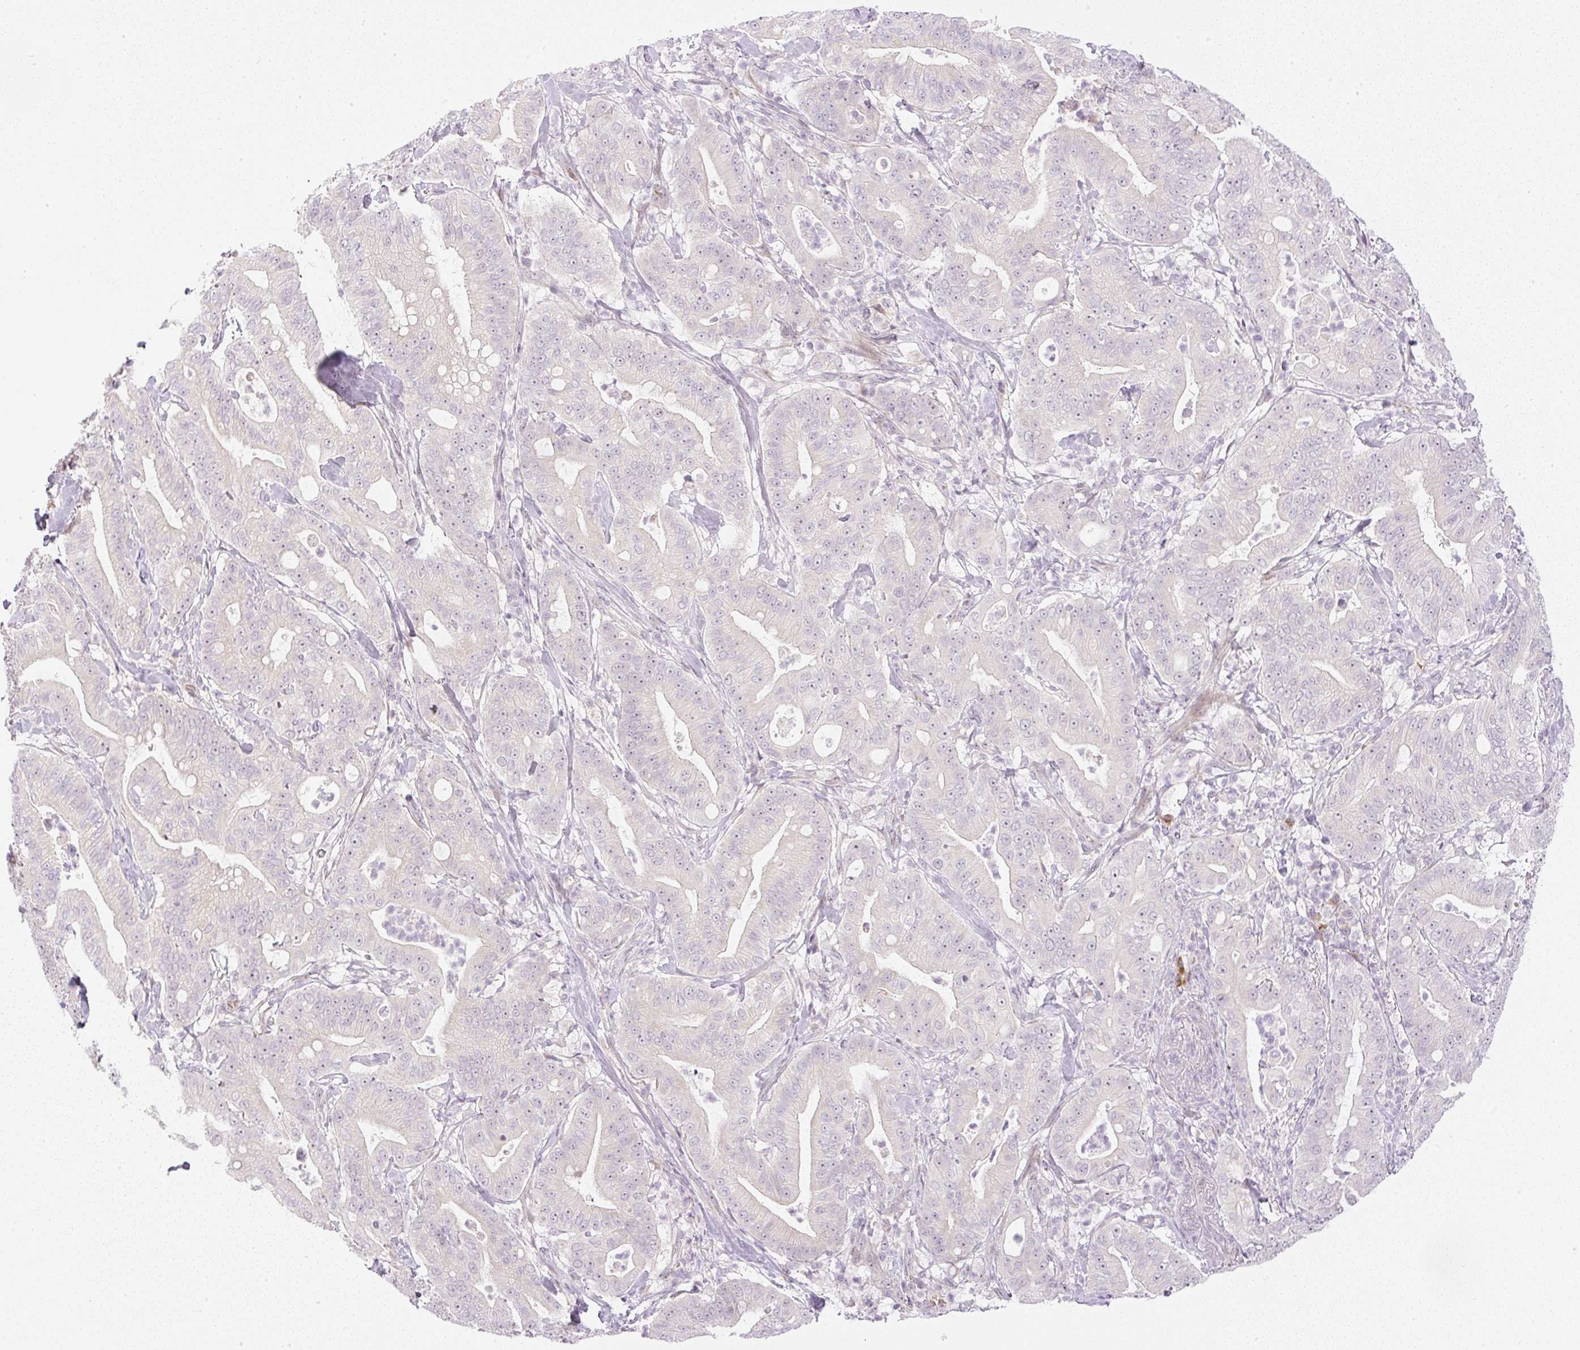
{"staining": {"intensity": "weak", "quantity": "<25%", "location": "nuclear"}, "tissue": "pancreatic cancer", "cell_type": "Tumor cells", "image_type": "cancer", "snomed": [{"axis": "morphology", "description": "Adenocarcinoma, NOS"}, {"axis": "topography", "description": "Pancreas"}], "caption": "Tumor cells show no significant protein expression in pancreatic adenocarcinoma.", "gene": "AAR2", "patient": {"sex": "male", "age": 71}}